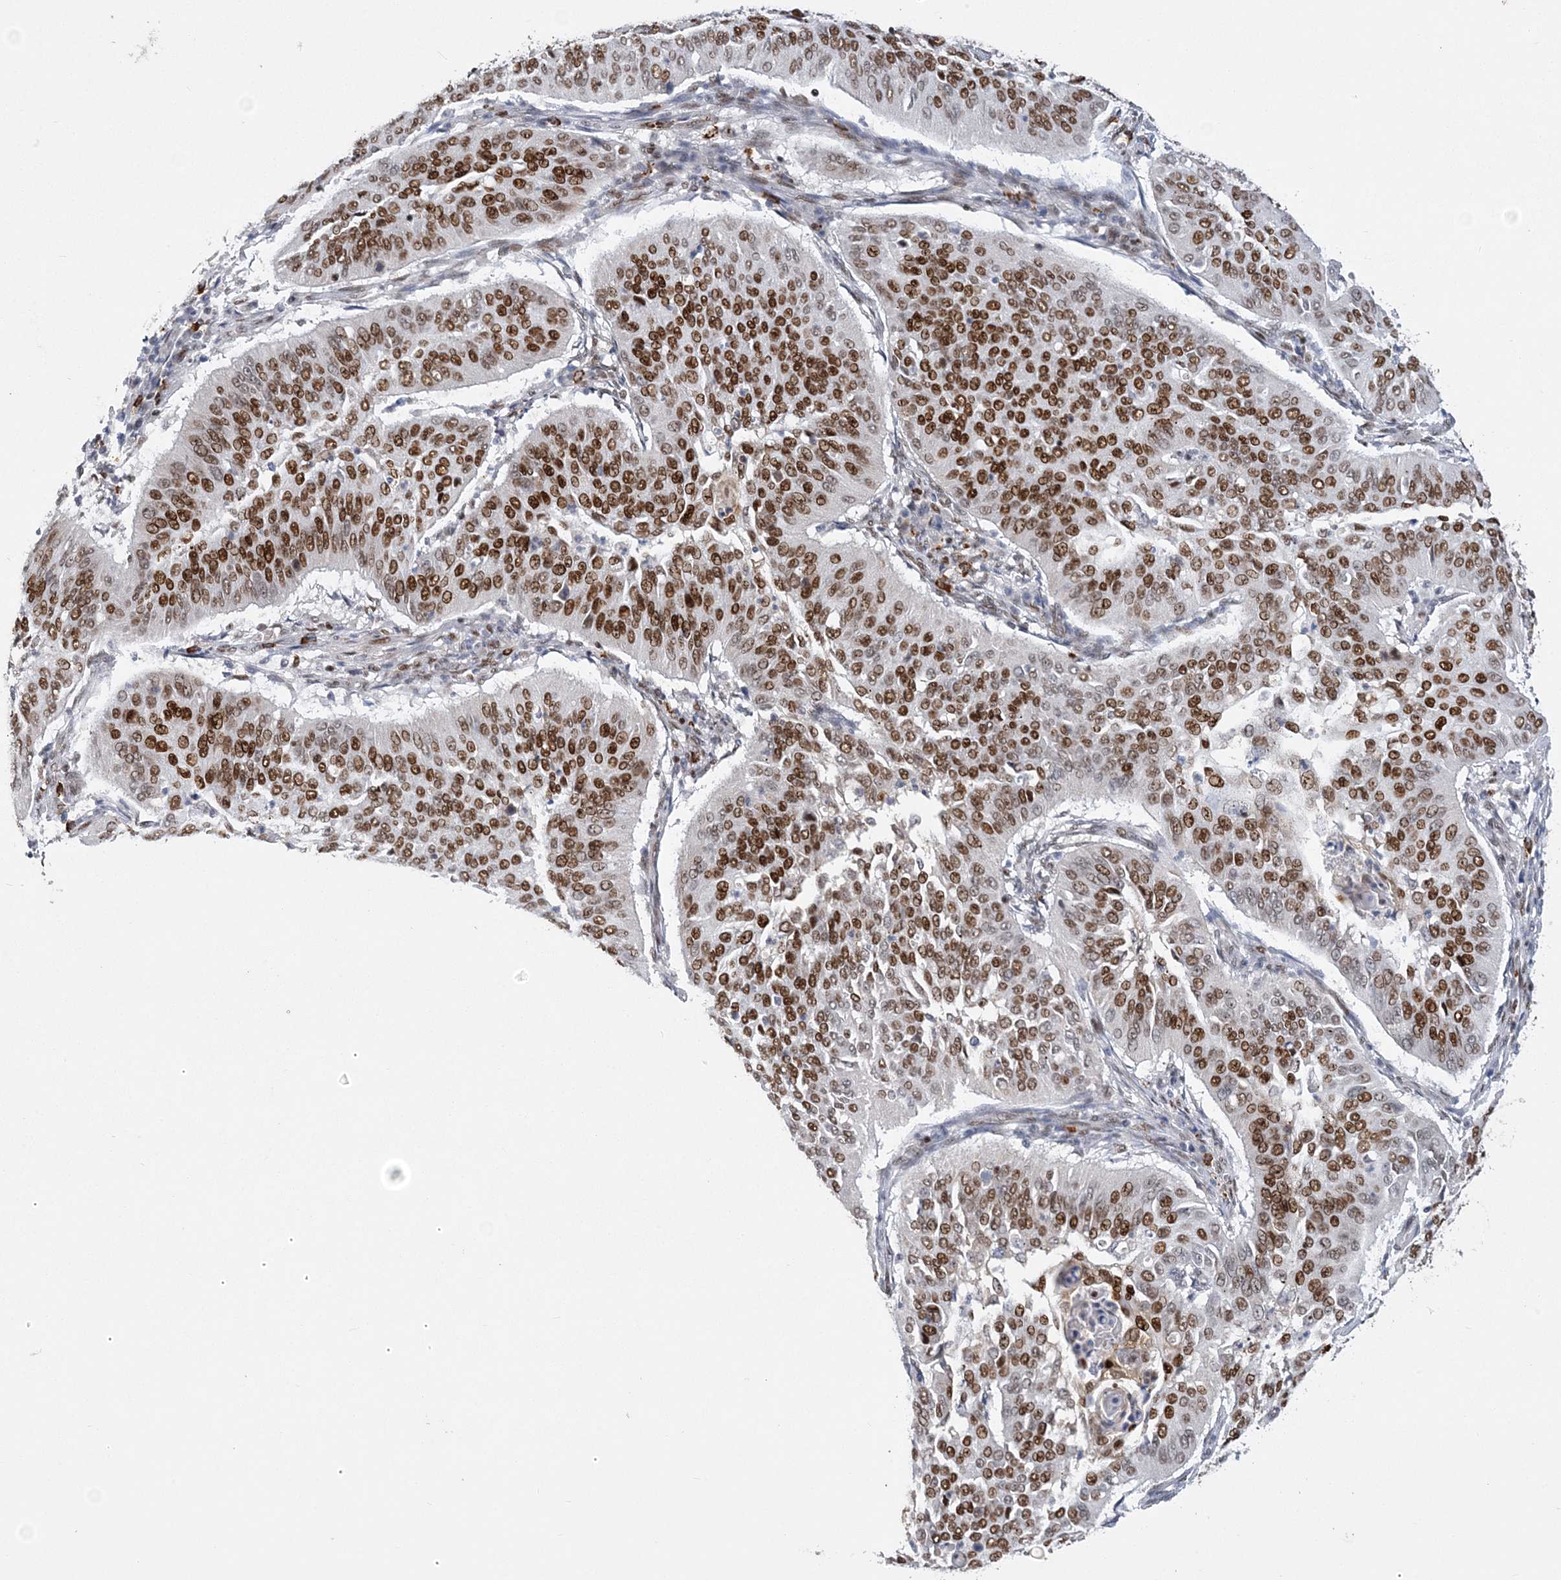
{"staining": {"intensity": "strong", "quantity": ">75%", "location": "nuclear"}, "tissue": "cervical cancer", "cell_type": "Tumor cells", "image_type": "cancer", "snomed": [{"axis": "morphology", "description": "Normal tissue, NOS"}, {"axis": "morphology", "description": "Squamous cell carcinoma, NOS"}, {"axis": "topography", "description": "Cervix"}], "caption": "High-power microscopy captured an IHC histopathology image of squamous cell carcinoma (cervical), revealing strong nuclear positivity in approximately >75% of tumor cells. (DAB IHC with brightfield microscopy, high magnification).", "gene": "ZBTB7A", "patient": {"sex": "female", "age": 39}}